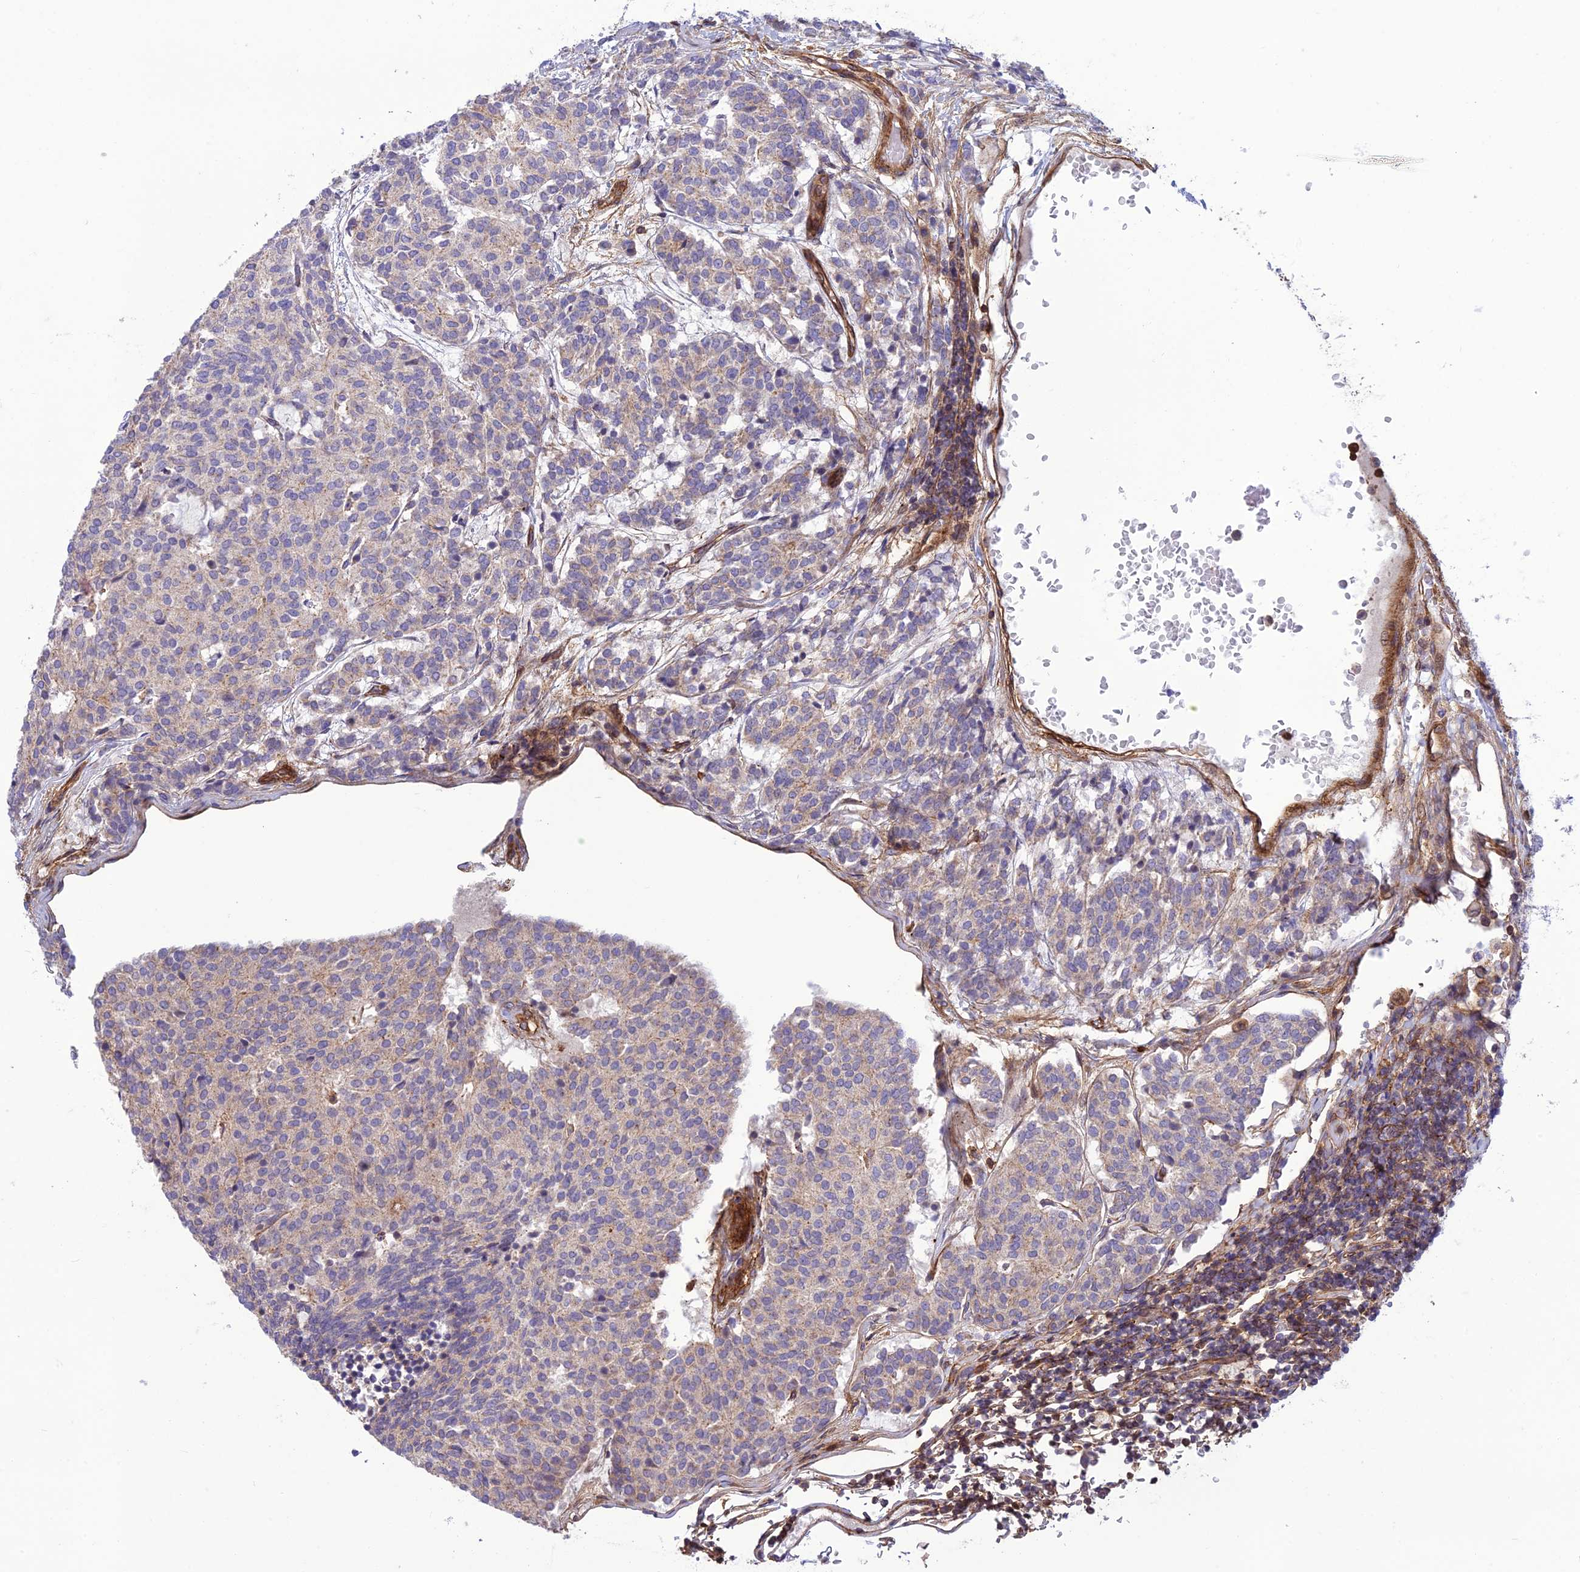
{"staining": {"intensity": "weak", "quantity": "<25%", "location": "cytoplasmic/membranous"}, "tissue": "carcinoid", "cell_type": "Tumor cells", "image_type": "cancer", "snomed": [{"axis": "morphology", "description": "Carcinoid, malignant, NOS"}, {"axis": "topography", "description": "Pancreas"}], "caption": "Tumor cells are negative for protein expression in human malignant carcinoid.", "gene": "HPSE2", "patient": {"sex": "female", "age": 54}}